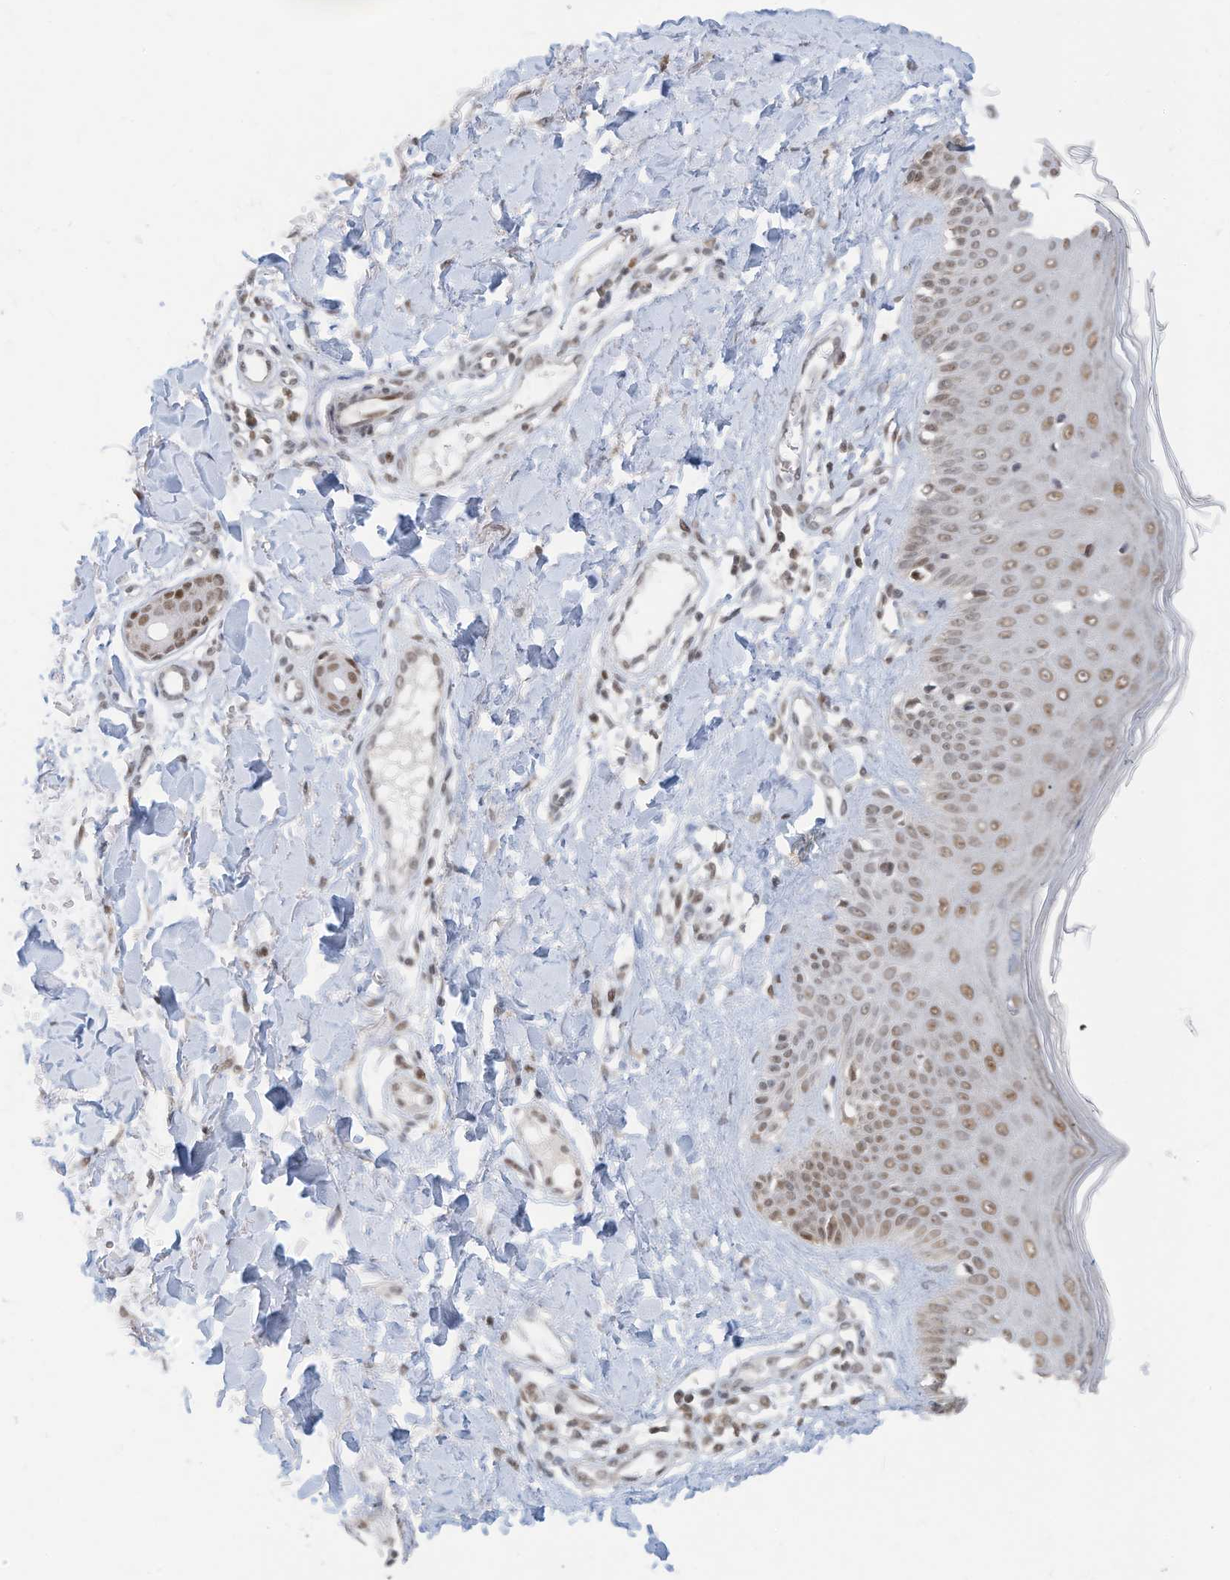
{"staining": {"intensity": "moderate", "quantity": ">75%", "location": "nuclear"}, "tissue": "skin", "cell_type": "Fibroblasts", "image_type": "normal", "snomed": [{"axis": "morphology", "description": "Normal tissue, NOS"}, {"axis": "topography", "description": "Skin"}], "caption": "Immunohistochemistry (IHC) (DAB) staining of normal skin demonstrates moderate nuclear protein positivity in approximately >75% of fibroblasts.", "gene": "OGT", "patient": {"sex": "male", "age": 52}}